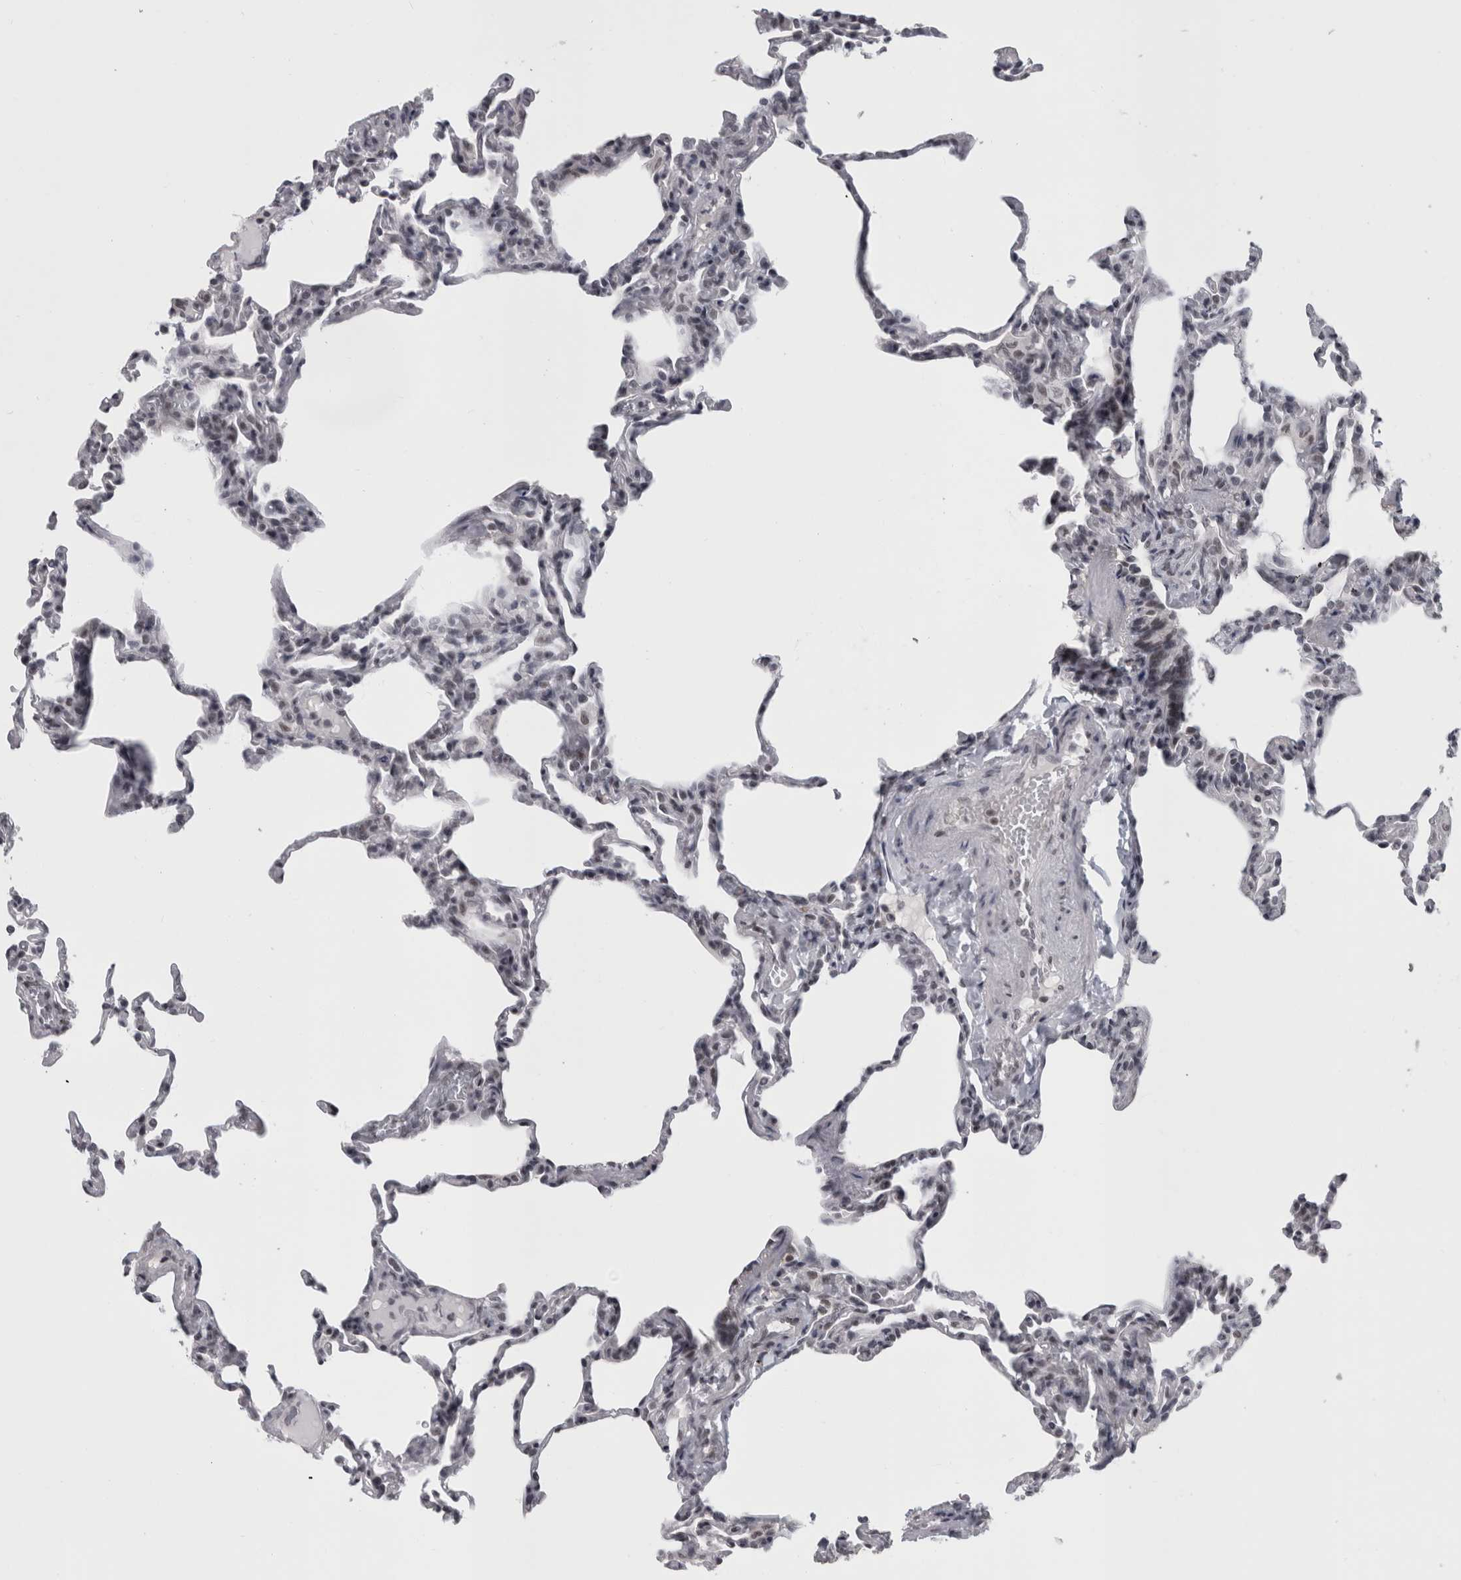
{"staining": {"intensity": "weak", "quantity": "<25%", "location": "nuclear"}, "tissue": "lung", "cell_type": "Alveolar cells", "image_type": "normal", "snomed": [{"axis": "morphology", "description": "Normal tissue, NOS"}, {"axis": "topography", "description": "Lung"}], "caption": "A histopathology image of human lung is negative for staining in alveolar cells. (DAB (3,3'-diaminobenzidine) IHC visualized using brightfield microscopy, high magnification).", "gene": "ARID4B", "patient": {"sex": "male", "age": 20}}